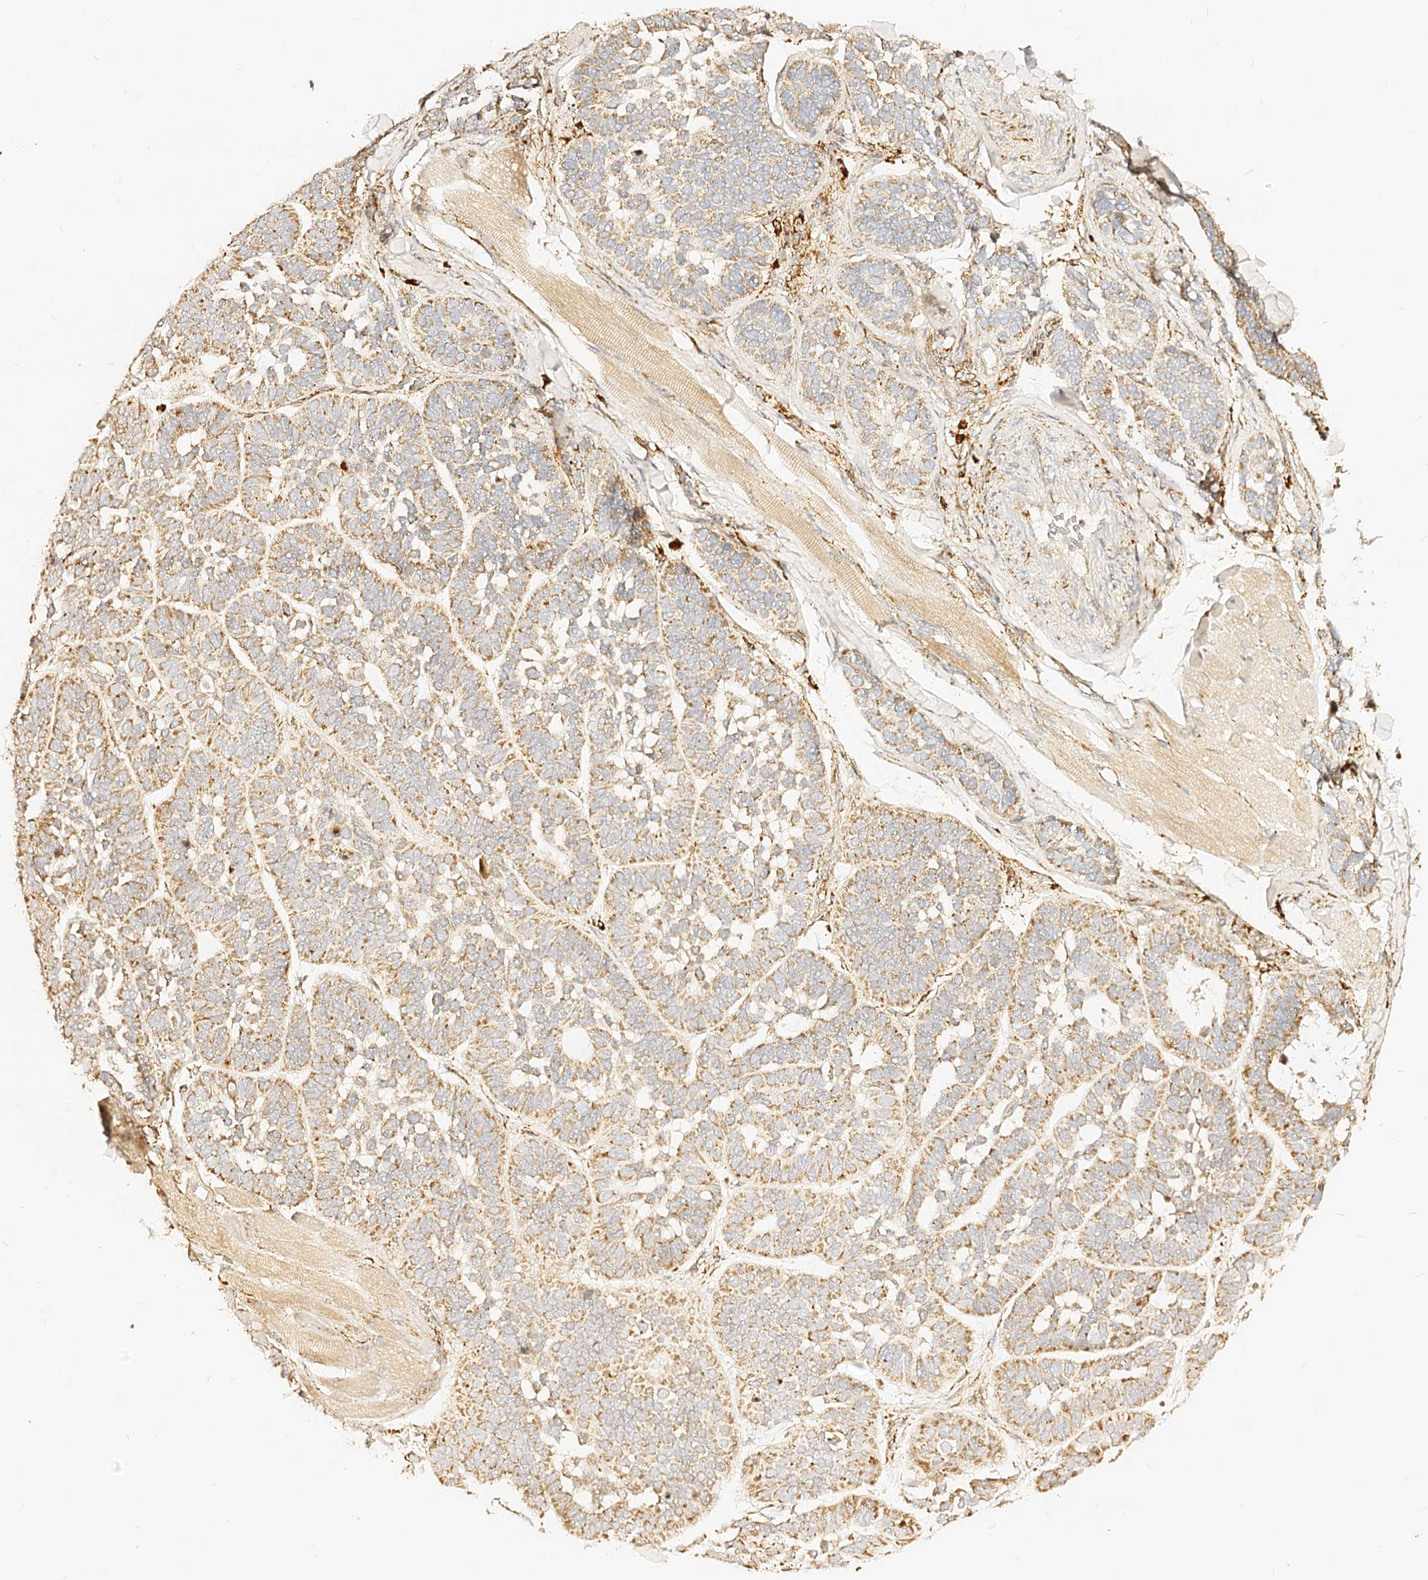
{"staining": {"intensity": "moderate", "quantity": "25%-75%", "location": "cytoplasmic/membranous"}, "tissue": "skin cancer", "cell_type": "Tumor cells", "image_type": "cancer", "snomed": [{"axis": "morphology", "description": "Basal cell carcinoma"}, {"axis": "topography", "description": "Skin"}], "caption": "A brown stain shows moderate cytoplasmic/membranous staining of a protein in human skin cancer tumor cells.", "gene": "MAOB", "patient": {"sex": "male", "age": 62}}